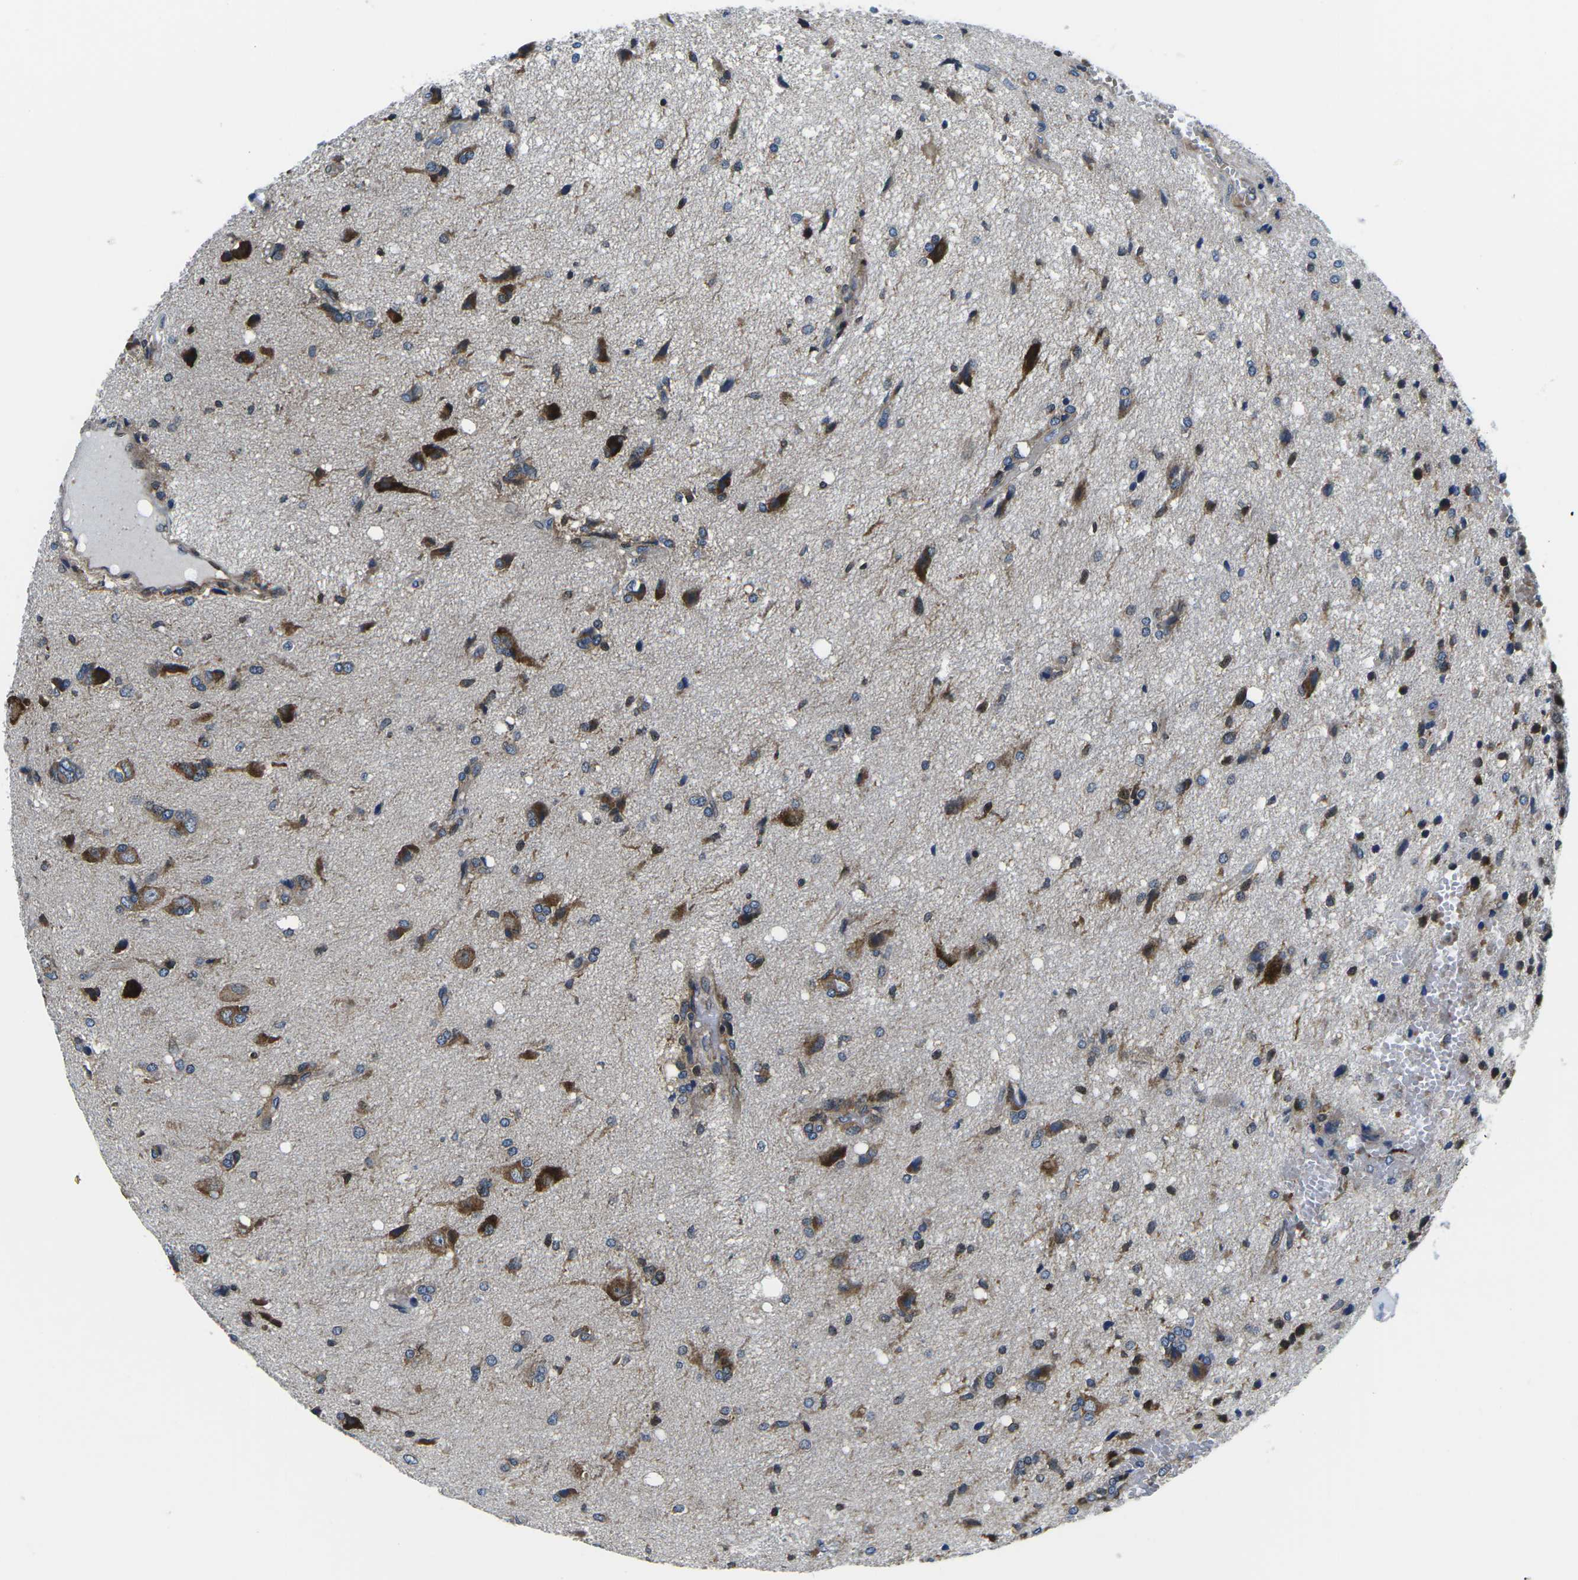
{"staining": {"intensity": "moderate", "quantity": "25%-75%", "location": "cytoplasmic/membranous"}, "tissue": "glioma", "cell_type": "Tumor cells", "image_type": "cancer", "snomed": [{"axis": "morphology", "description": "Glioma, malignant, High grade"}, {"axis": "topography", "description": "Brain"}], "caption": "Tumor cells demonstrate medium levels of moderate cytoplasmic/membranous expression in about 25%-75% of cells in malignant glioma (high-grade).", "gene": "EIF4E", "patient": {"sex": "female", "age": 59}}